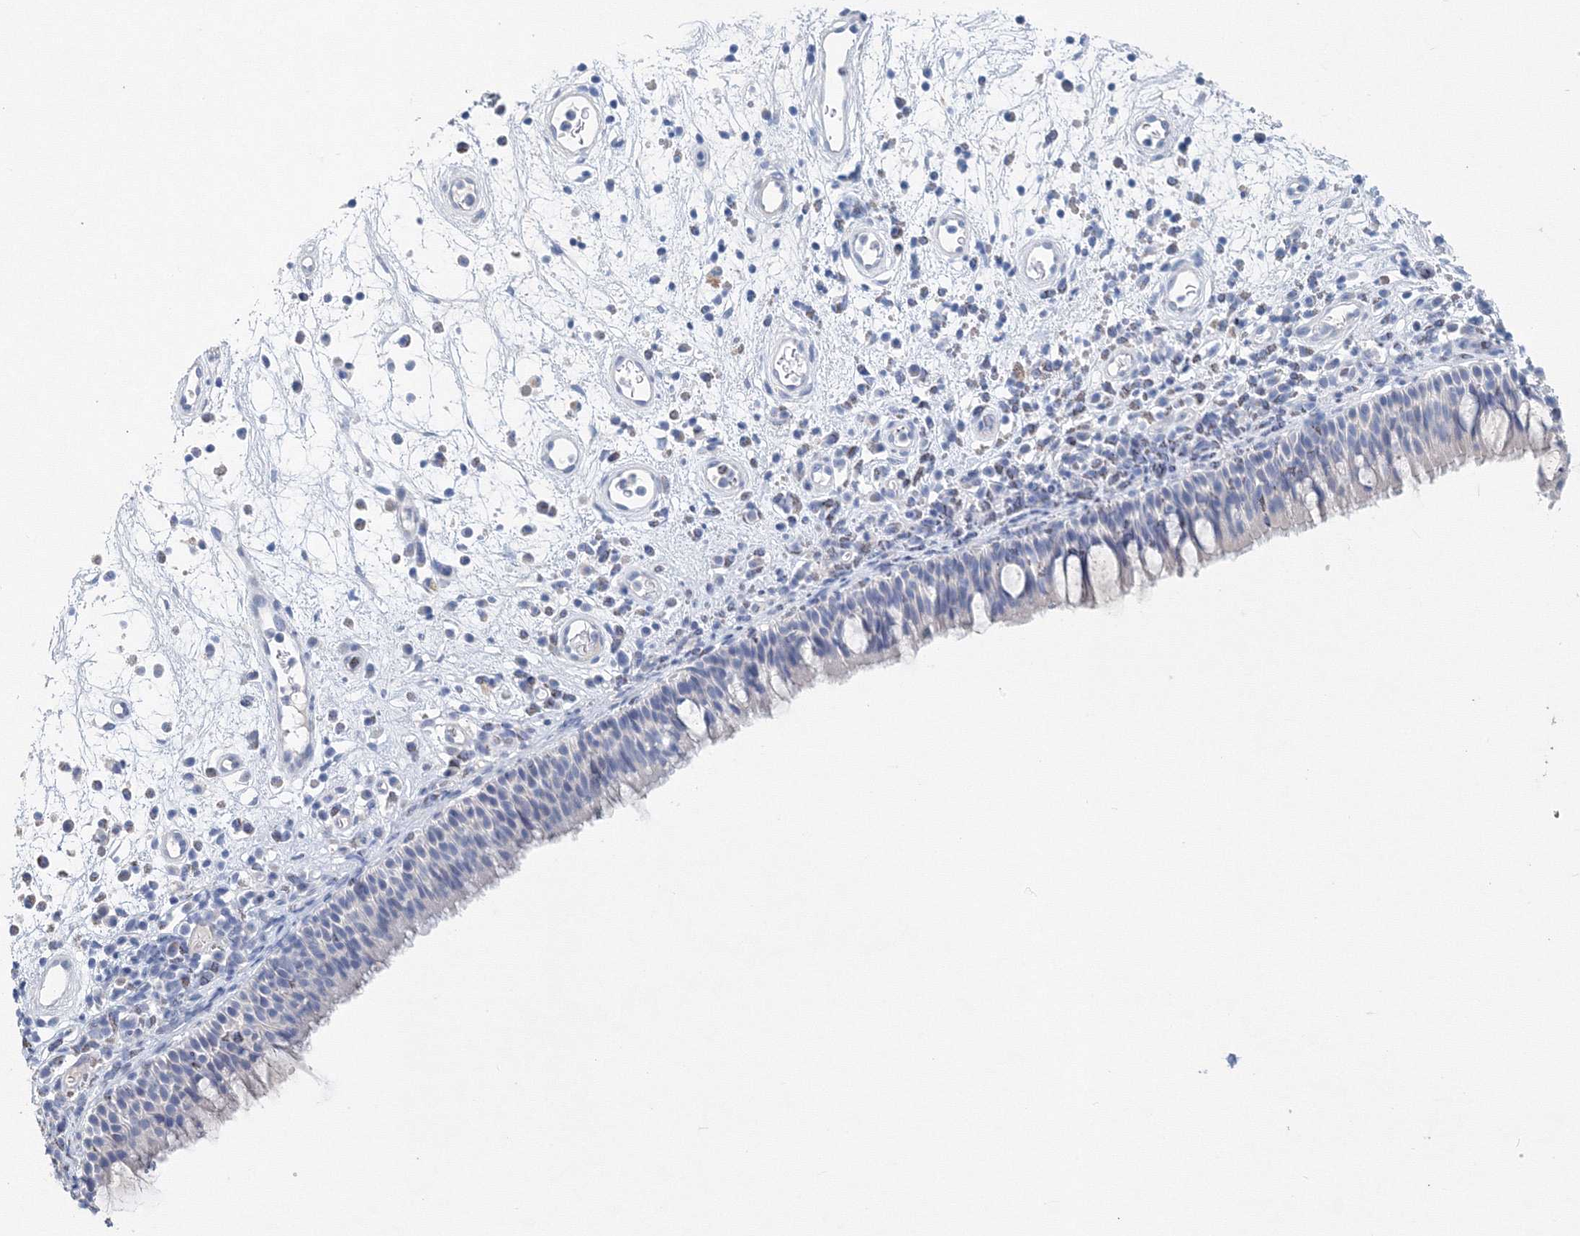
{"staining": {"intensity": "negative", "quantity": "none", "location": "none"}, "tissue": "nasopharynx", "cell_type": "Respiratory epithelial cells", "image_type": "normal", "snomed": [{"axis": "morphology", "description": "Normal tissue, NOS"}, {"axis": "morphology", "description": "Inflammation, NOS"}, {"axis": "morphology", "description": "Malignant melanoma, Metastatic site"}, {"axis": "topography", "description": "Nasopharynx"}], "caption": "Nasopharynx stained for a protein using IHC reveals no expression respiratory epithelial cells.", "gene": "OSBPL6", "patient": {"sex": "male", "age": 70}}